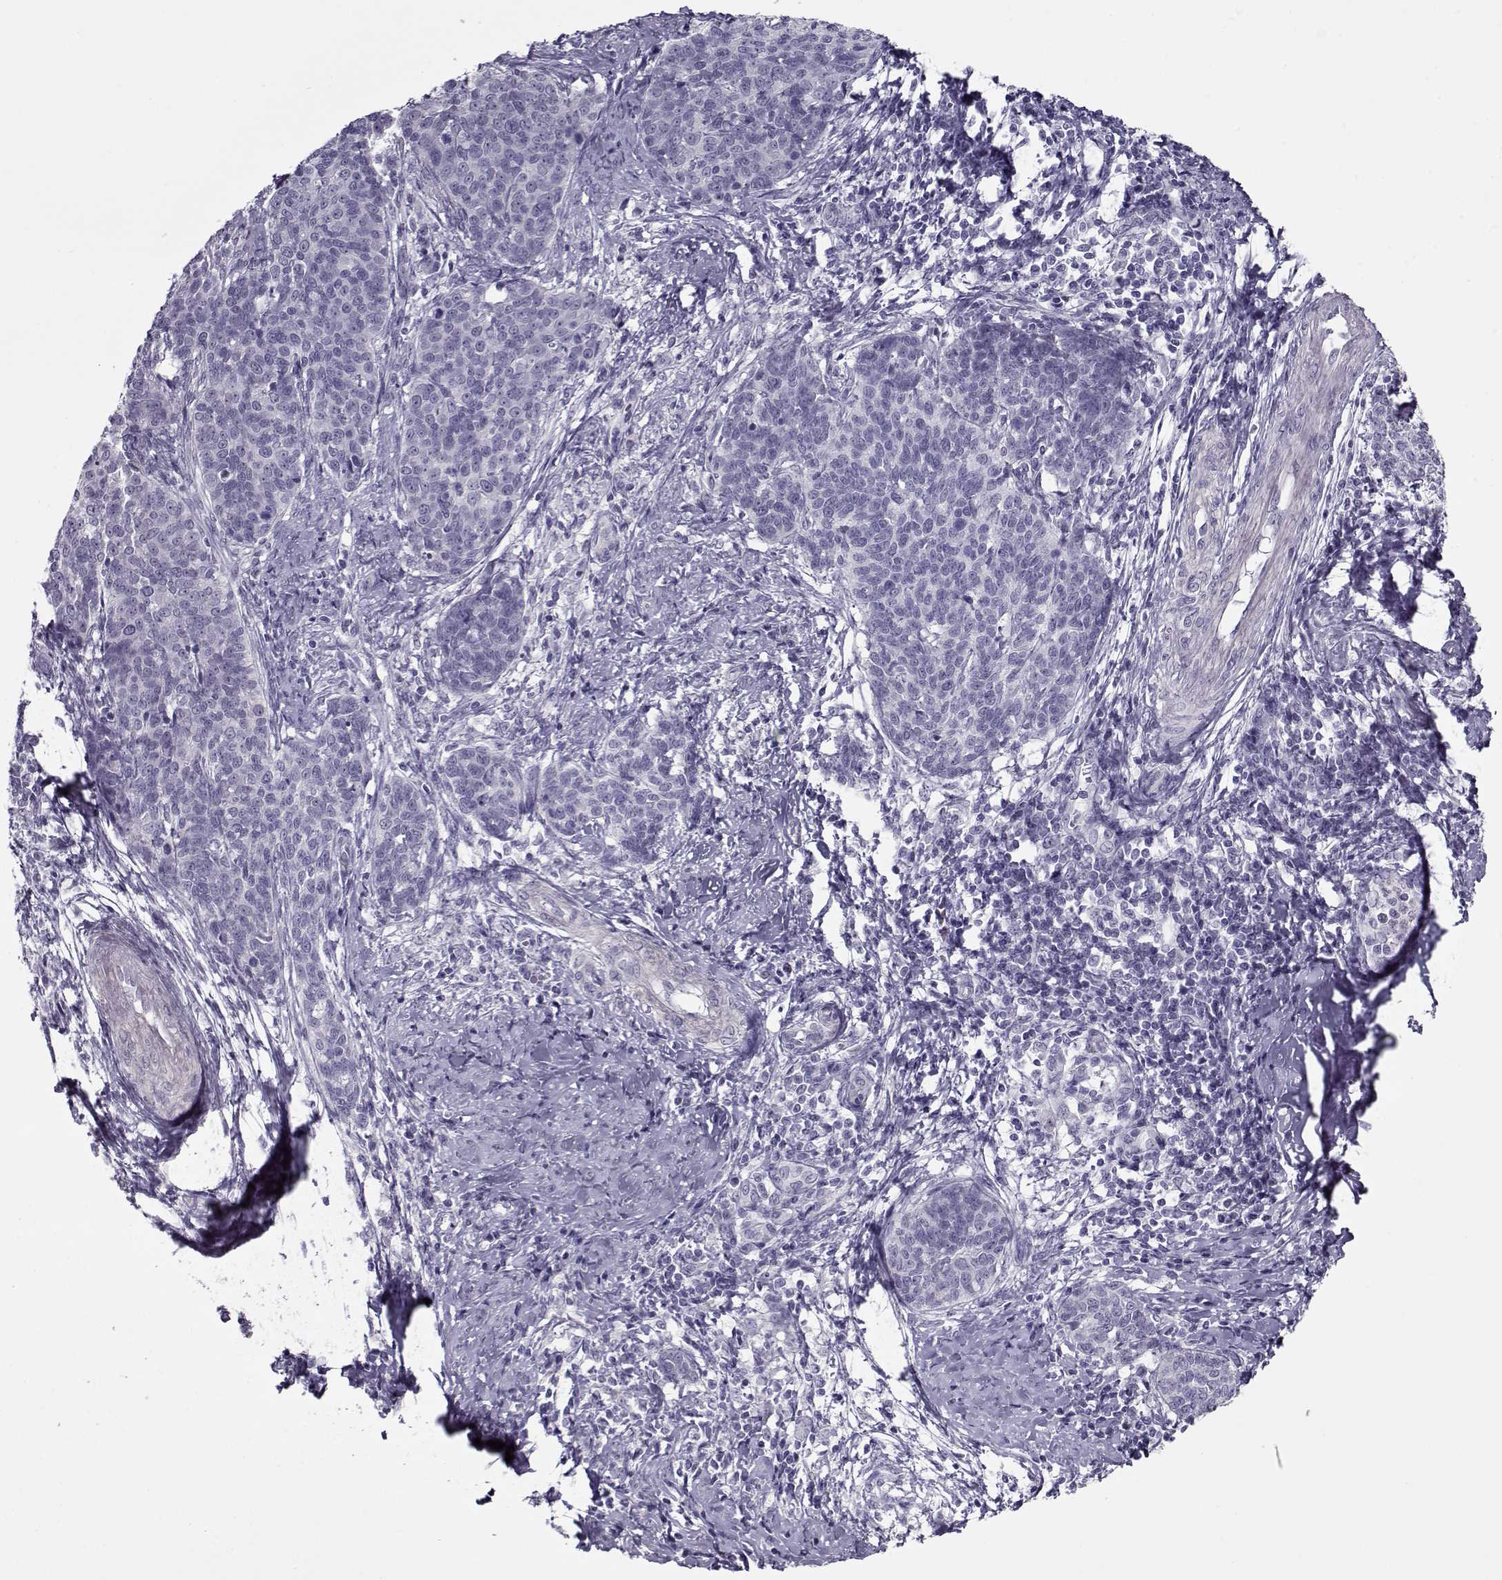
{"staining": {"intensity": "negative", "quantity": "none", "location": "none"}, "tissue": "cervical cancer", "cell_type": "Tumor cells", "image_type": "cancer", "snomed": [{"axis": "morphology", "description": "Squamous cell carcinoma, NOS"}, {"axis": "topography", "description": "Cervix"}], "caption": "This photomicrograph is of cervical cancer stained with immunohistochemistry (IHC) to label a protein in brown with the nuclei are counter-stained blue. There is no staining in tumor cells. (Immunohistochemistry, brightfield microscopy, high magnification).", "gene": "CIBAR1", "patient": {"sex": "female", "age": 39}}